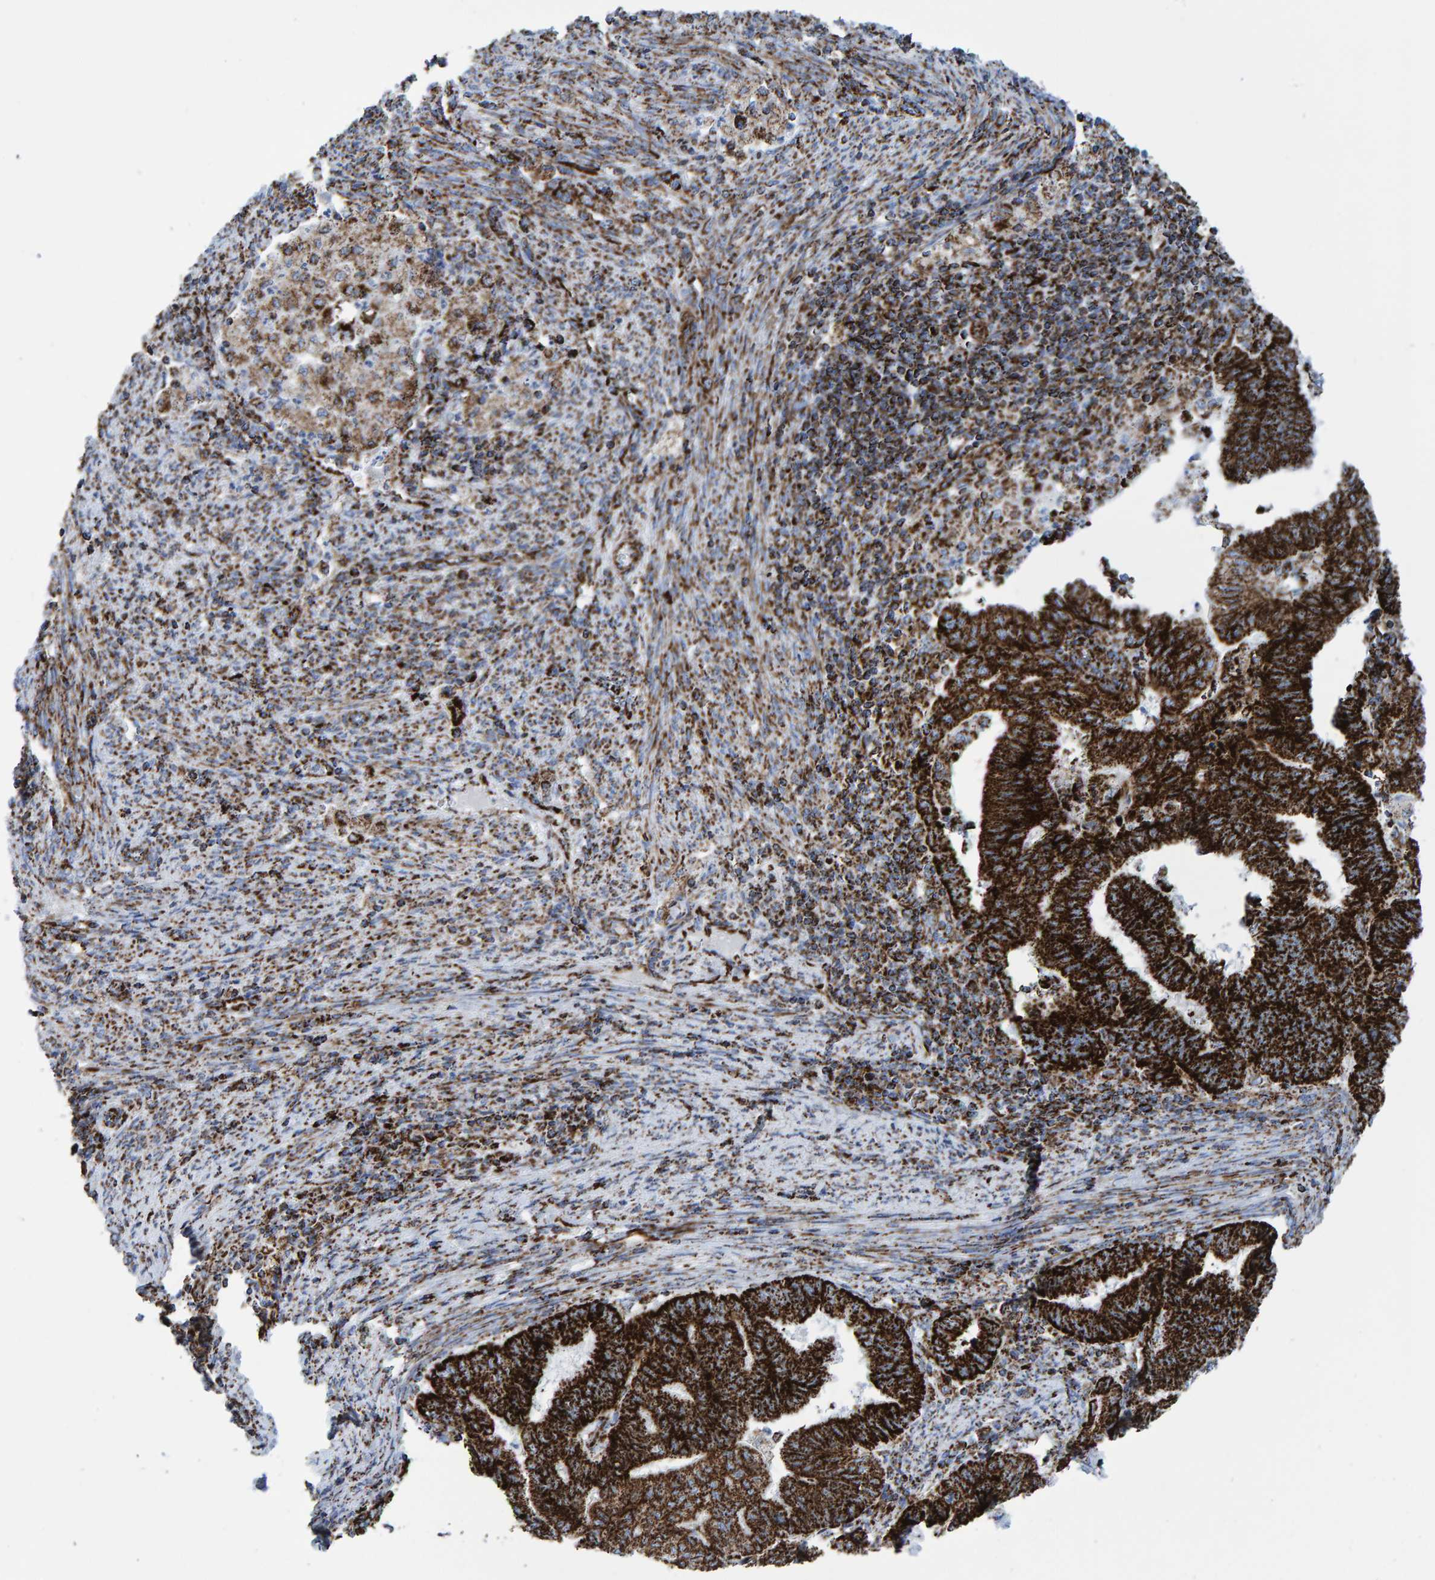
{"staining": {"intensity": "strong", "quantity": ">75%", "location": "cytoplasmic/membranous"}, "tissue": "endometrial cancer", "cell_type": "Tumor cells", "image_type": "cancer", "snomed": [{"axis": "morphology", "description": "Polyp, NOS"}, {"axis": "morphology", "description": "Adenocarcinoma, NOS"}, {"axis": "morphology", "description": "Adenoma, NOS"}, {"axis": "topography", "description": "Endometrium"}], "caption": "Brown immunohistochemical staining in endometrial adenoma shows strong cytoplasmic/membranous expression in approximately >75% of tumor cells. Nuclei are stained in blue.", "gene": "ENSG00000262660", "patient": {"sex": "female", "age": 79}}